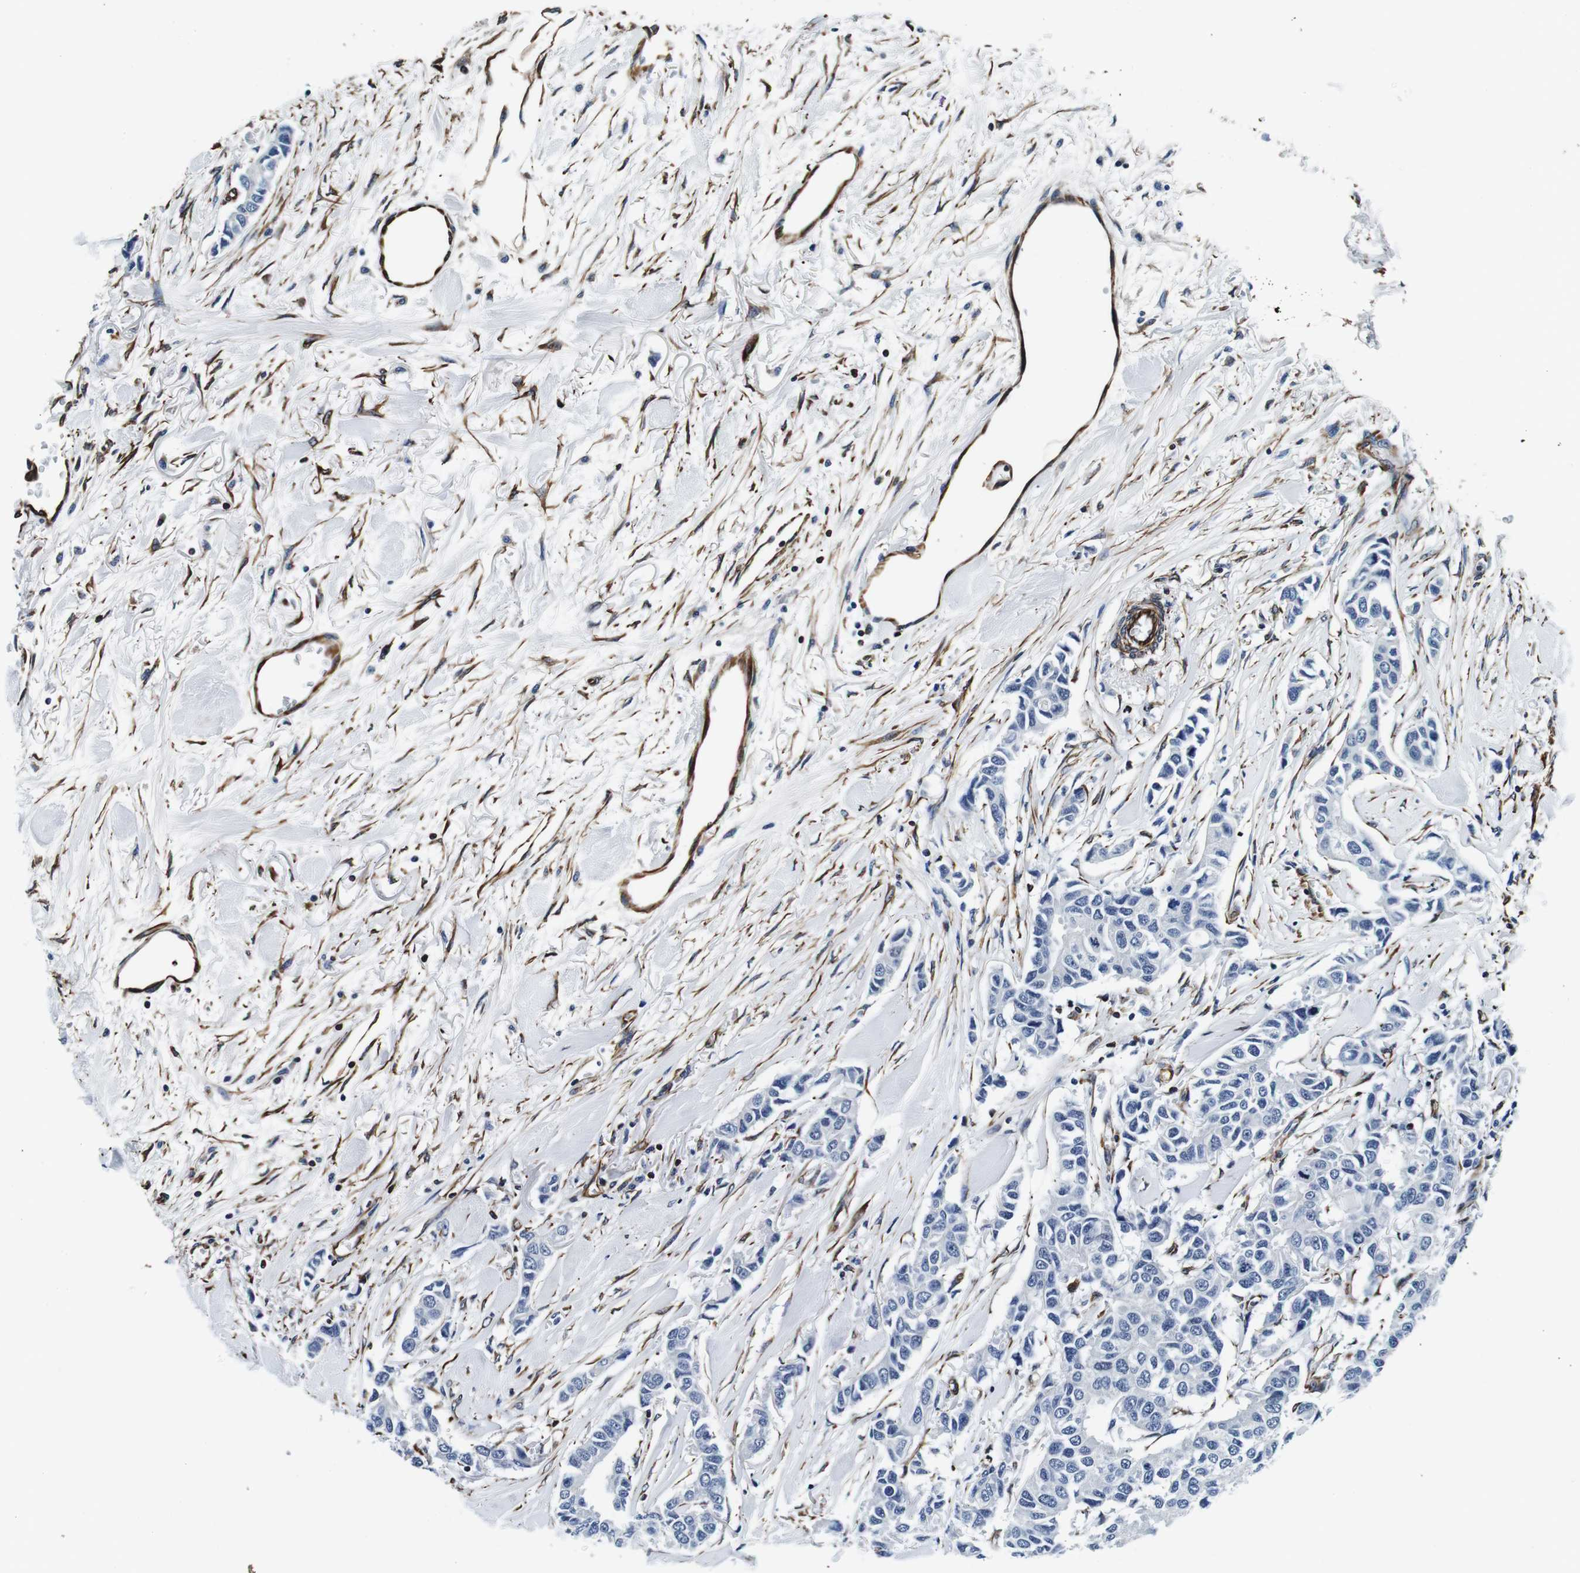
{"staining": {"intensity": "negative", "quantity": "none", "location": "none"}, "tissue": "breast cancer", "cell_type": "Tumor cells", "image_type": "cancer", "snomed": [{"axis": "morphology", "description": "Duct carcinoma"}, {"axis": "topography", "description": "Breast"}], "caption": "There is no significant positivity in tumor cells of breast invasive ductal carcinoma. (DAB IHC with hematoxylin counter stain).", "gene": "GJE1", "patient": {"sex": "female", "age": 80}}